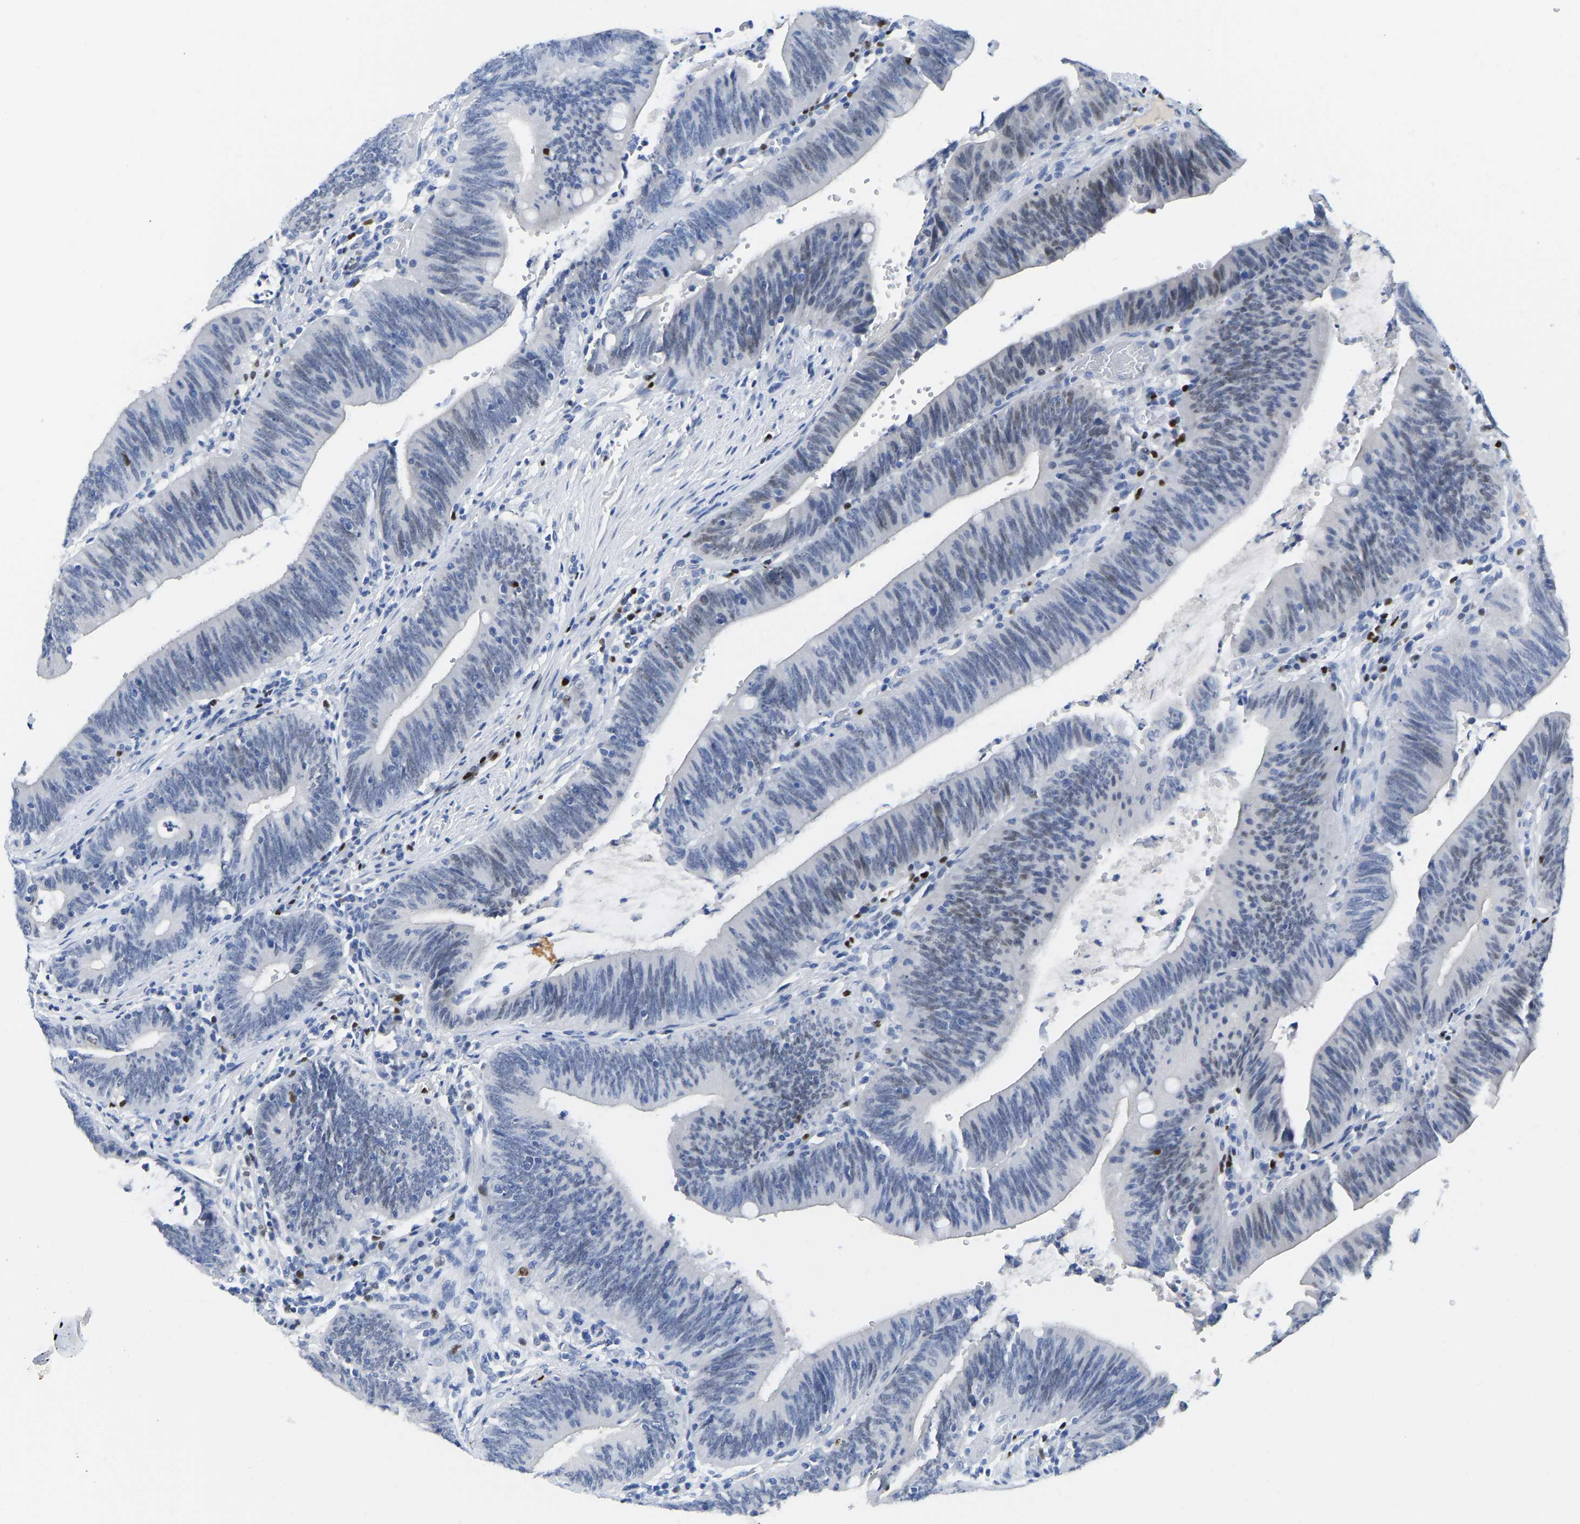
{"staining": {"intensity": "weak", "quantity": "<25%", "location": "nuclear"}, "tissue": "colorectal cancer", "cell_type": "Tumor cells", "image_type": "cancer", "snomed": [{"axis": "morphology", "description": "Normal tissue, NOS"}, {"axis": "morphology", "description": "Adenocarcinoma, NOS"}, {"axis": "topography", "description": "Rectum"}], "caption": "IHC of human colorectal cancer displays no positivity in tumor cells.", "gene": "TCF7", "patient": {"sex": "female", "age": 66}}